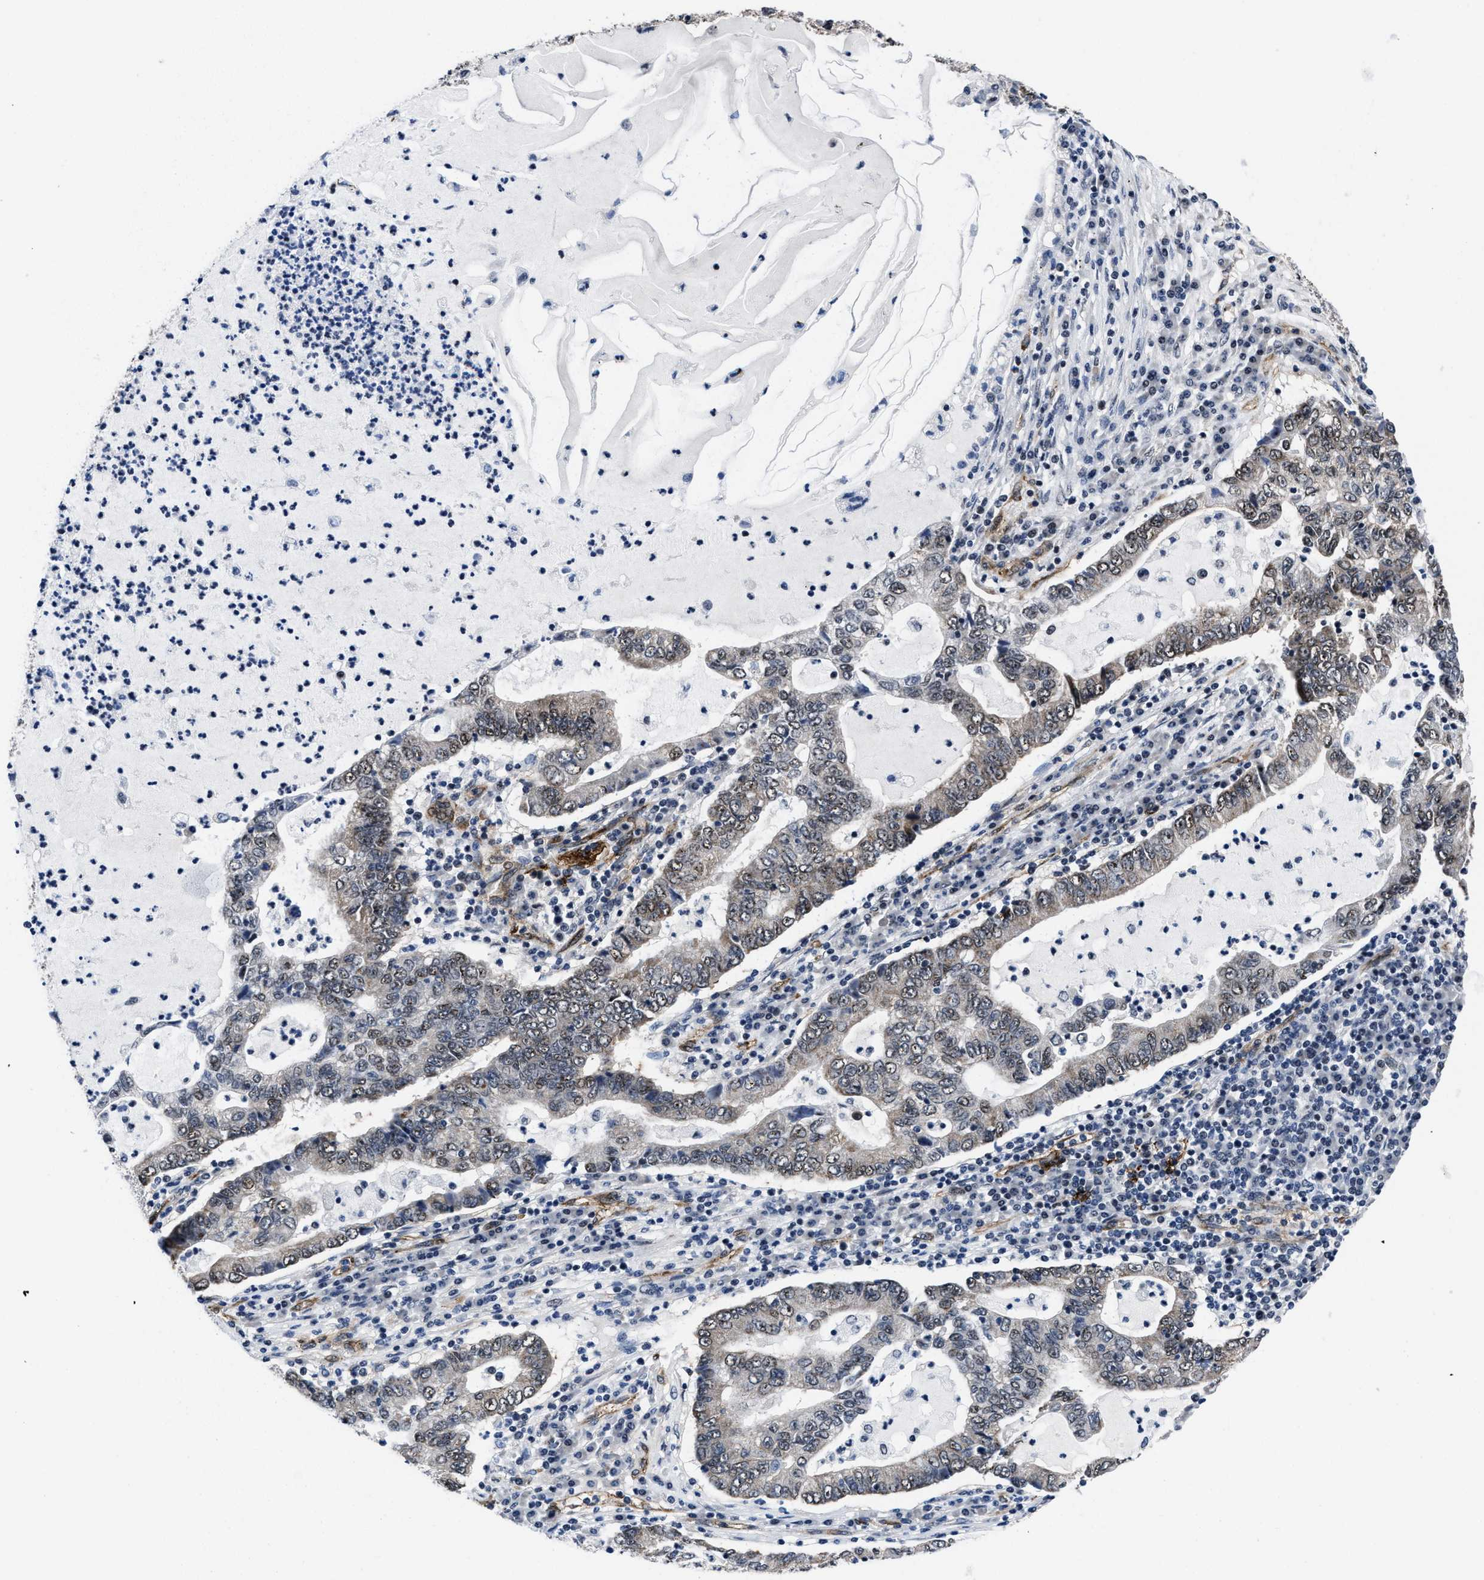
{"staining": {"intensity": "weak", "quantity": "25%-75%", "location": "cytoplasmic/membranous"}, "tissue": "lung cancer", "cell_type": "Tumor cells", "image_type": "cancer", "snomed": [{"axis": "morphology", "description": "Adenocarcinoma, NOS"}, {"axis": "topography", "description": "Lung"}], "caption": "IHC of adenocarcinoma (lung) demonstrates low levels of weak cytoplasmic/membranous staining in approximately 25%-75% of tumor cells.", "gene": "MARCKSL1", "patient": {"sex": "female", "age": 51}}